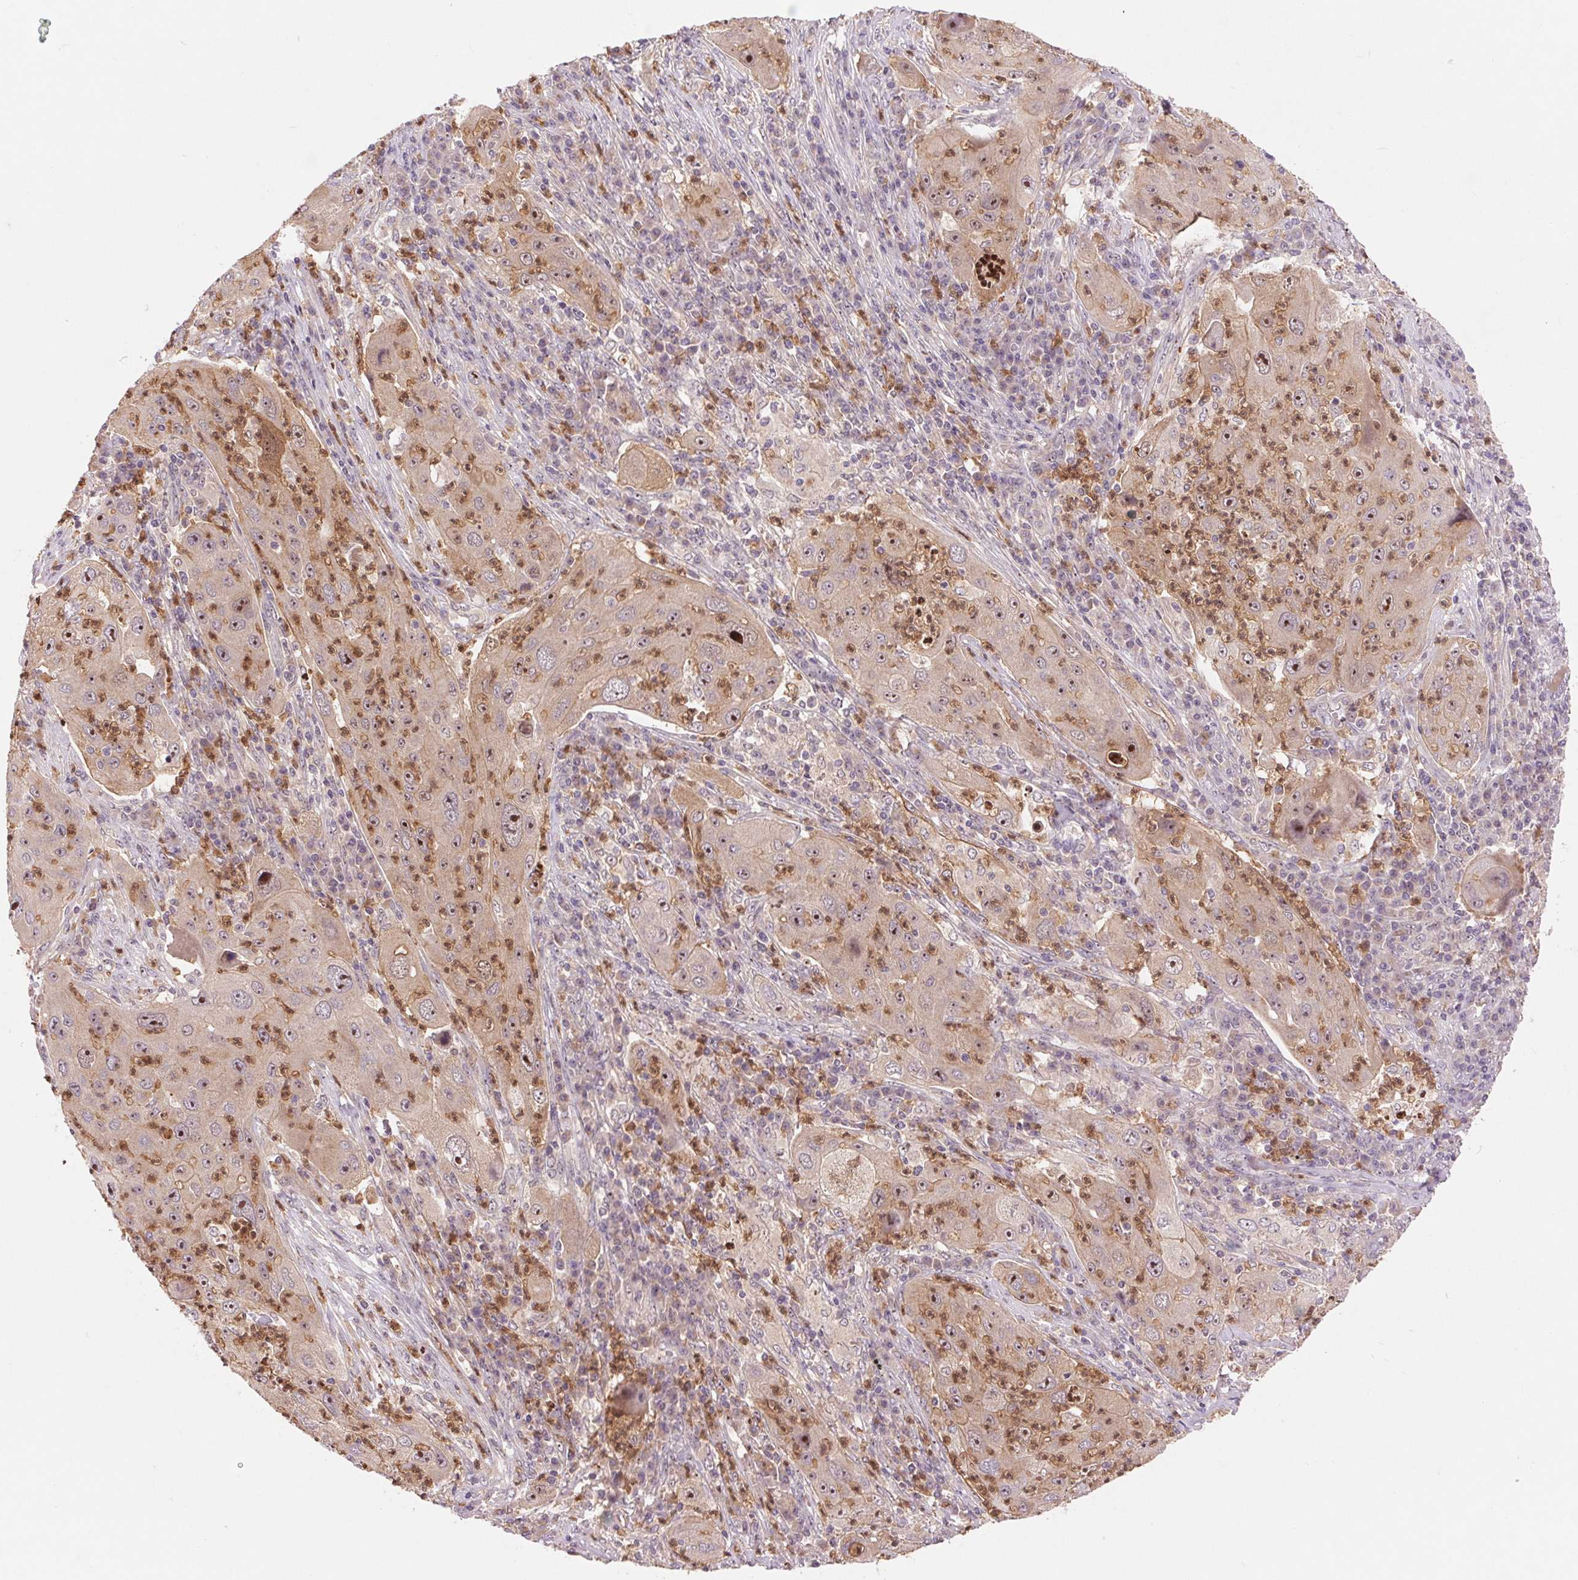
{"staining": {"intensity": "moderate", "quantity": "25%-75%", "location": "nuclear"}, "tissue": "lung cancer", "cell_type": "Tumor cells", "image_type": "cancer", "snomed": [{"axis": "morphology", "description": "Squamous cell carcinoma, NOS"}, {"axis": "topography", "description": "Lung"}], "caption": "IHC staining of lung cancer (squamous cell carcinoma), which exhibits medium levels of moderate nuclear positivity in approximately 25%-75% of tumor cells indicating moderate nuclear protein positivity. The staining was performed using DAB (3,3'-diaminobenzidine) (brown) for protein detection and nuclei were counterstained in hematoxylin (blue).", "gene": "RANBP3L", "patient": {"sex": "female", "age": 59}}